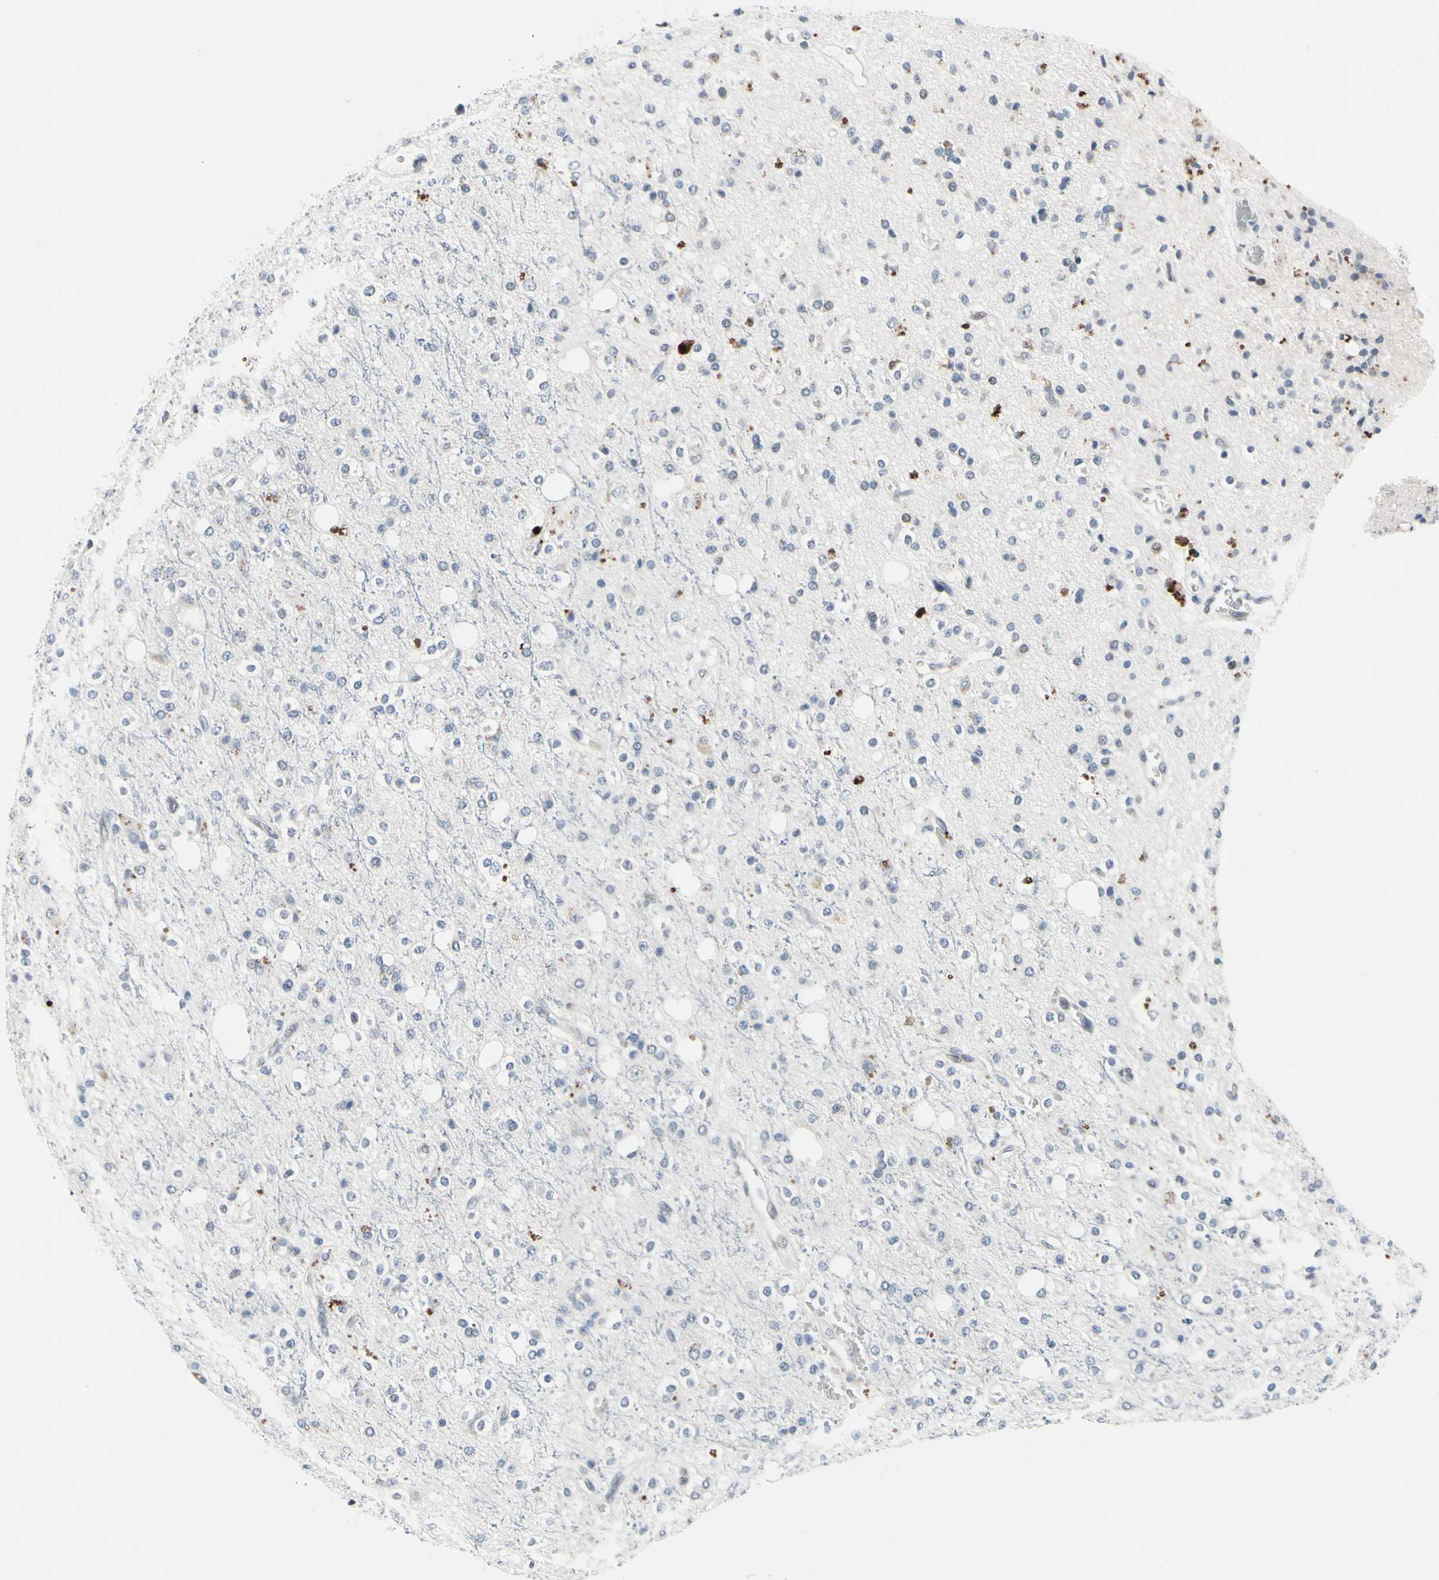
{"staining": {"intensity": "moderate", "quantity": "<25%", "location": "cytoplasmic/membranous"}, "tissue": "glioma", "cell_type": "Tumor cells", "image_type": "cancer", "snomed": [{"axis": "morphology", "description": "Glioma, malignant, High grade"}, {"axis": "topography", "description": "Brain"}], "caption": "Glioma was stained to show a protein in brown. There is low levels of moderate cytoplasmic/membranous staining in about <25% of tumor cells.", "gene": "TXN", "patient": {"sex": "male", "age": 47}}